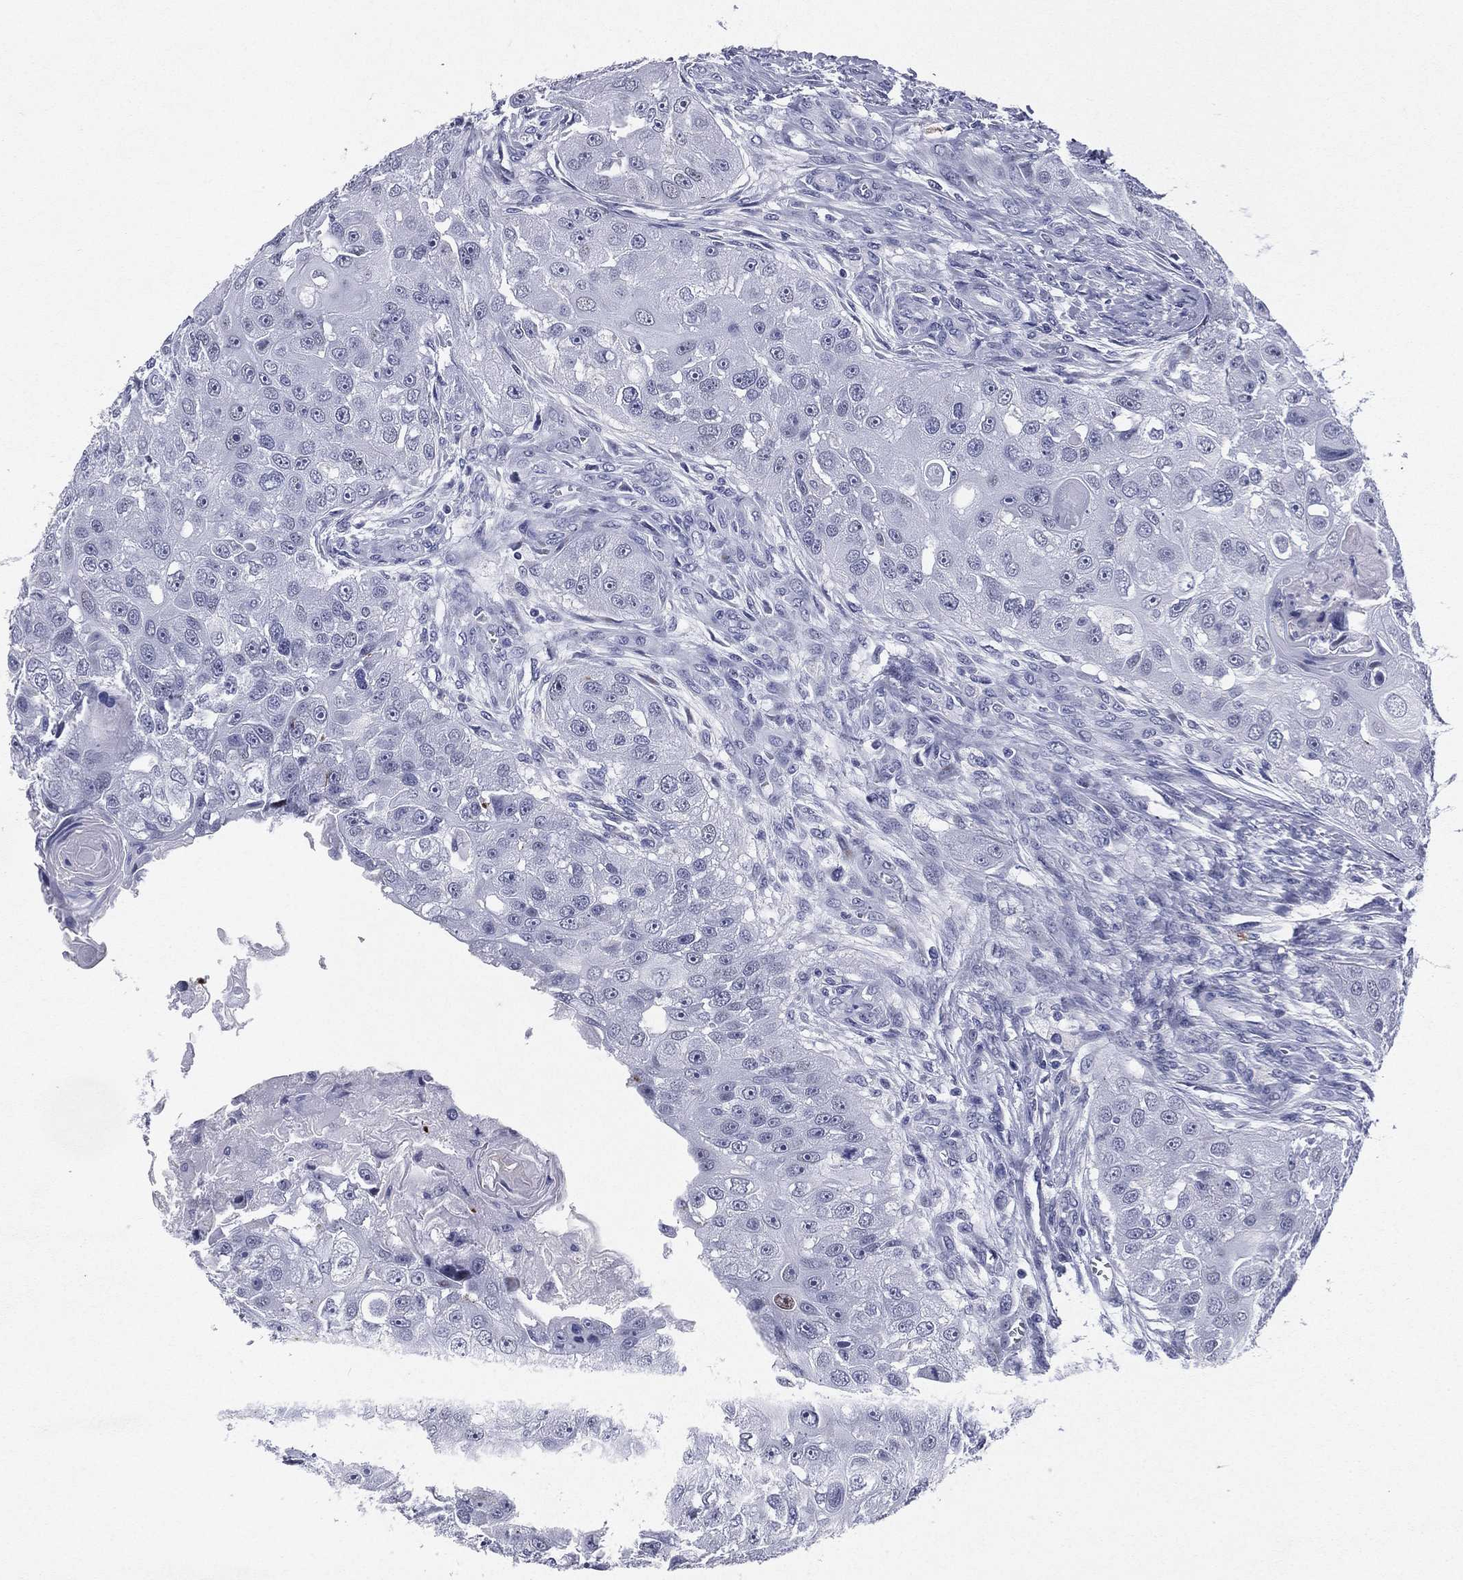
{"staining": {"intensity": "negative", "quantity": "none", "location": "none"}, "tissue": "head and neck cancer", "cell_type": "Tumor cells", "image_type": "cancer", "snomed": [{"axis": "morphology", "description": "Normal tissue, NOS"}, {"axis": "morphology", "description": "Squamous cell carcinoma, NOS"}, {"axis": "topography", "description": "Skeletal muscle"}, {"axis": "topography", "description": "Head-Neck"}], "caption": "High magnification brightfield microscopy of head and neck cancer (squamous cell carcinoma) stained with DAB (brown) and counterstained with hematoxylin (blue): tumor cells show no significant positivity. (DAB (3,3'-diaminobenzidine) immunohistochemistry, high magnification).", "gene": "HLA-DOA", "patient": {"sex": "male", "age": 51}}